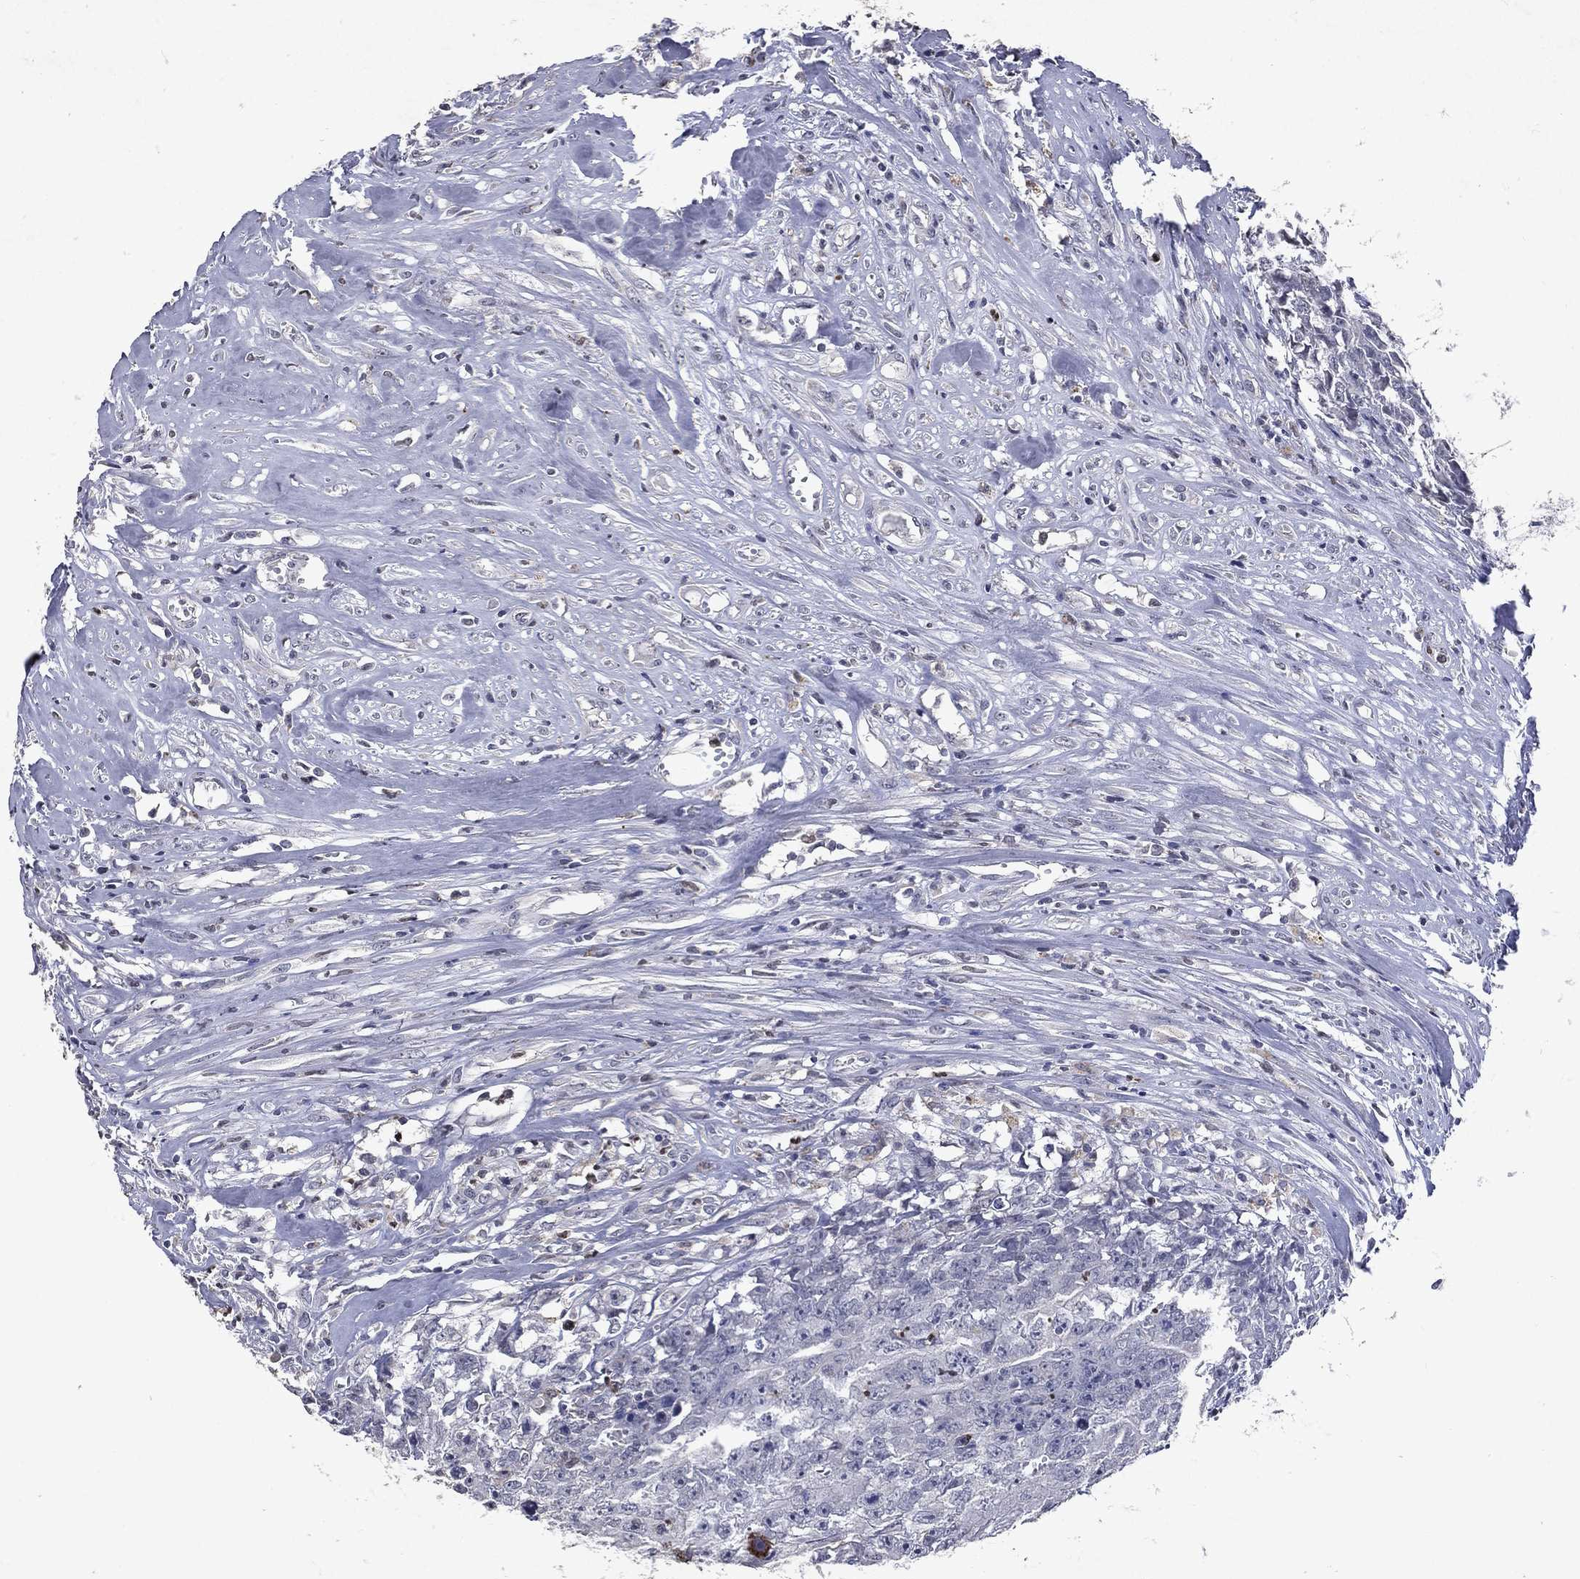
{"staining": {"intensity": "negative", "quantity": "none", "location": "none"}, "tissue": "testis cancer", "cell_type": "Tumor cells", "image_type": "cancer", "snomed": [{"axis": "morphology", "description": "Carcinoma, Embryonal, NOS"}, {"axis": "morphology", "description": "Teratoma, malignant, NOS"}, {"axis": "topography", "description": "Testis"}], "caption": "This is an immunohistochemistry (IHC) micrograph of testis cancer (embryonal carcinoma). There is no staining in tumor cells.", "gene": "SLC34A2", "patient": {"sex": "male", "age": 24}}